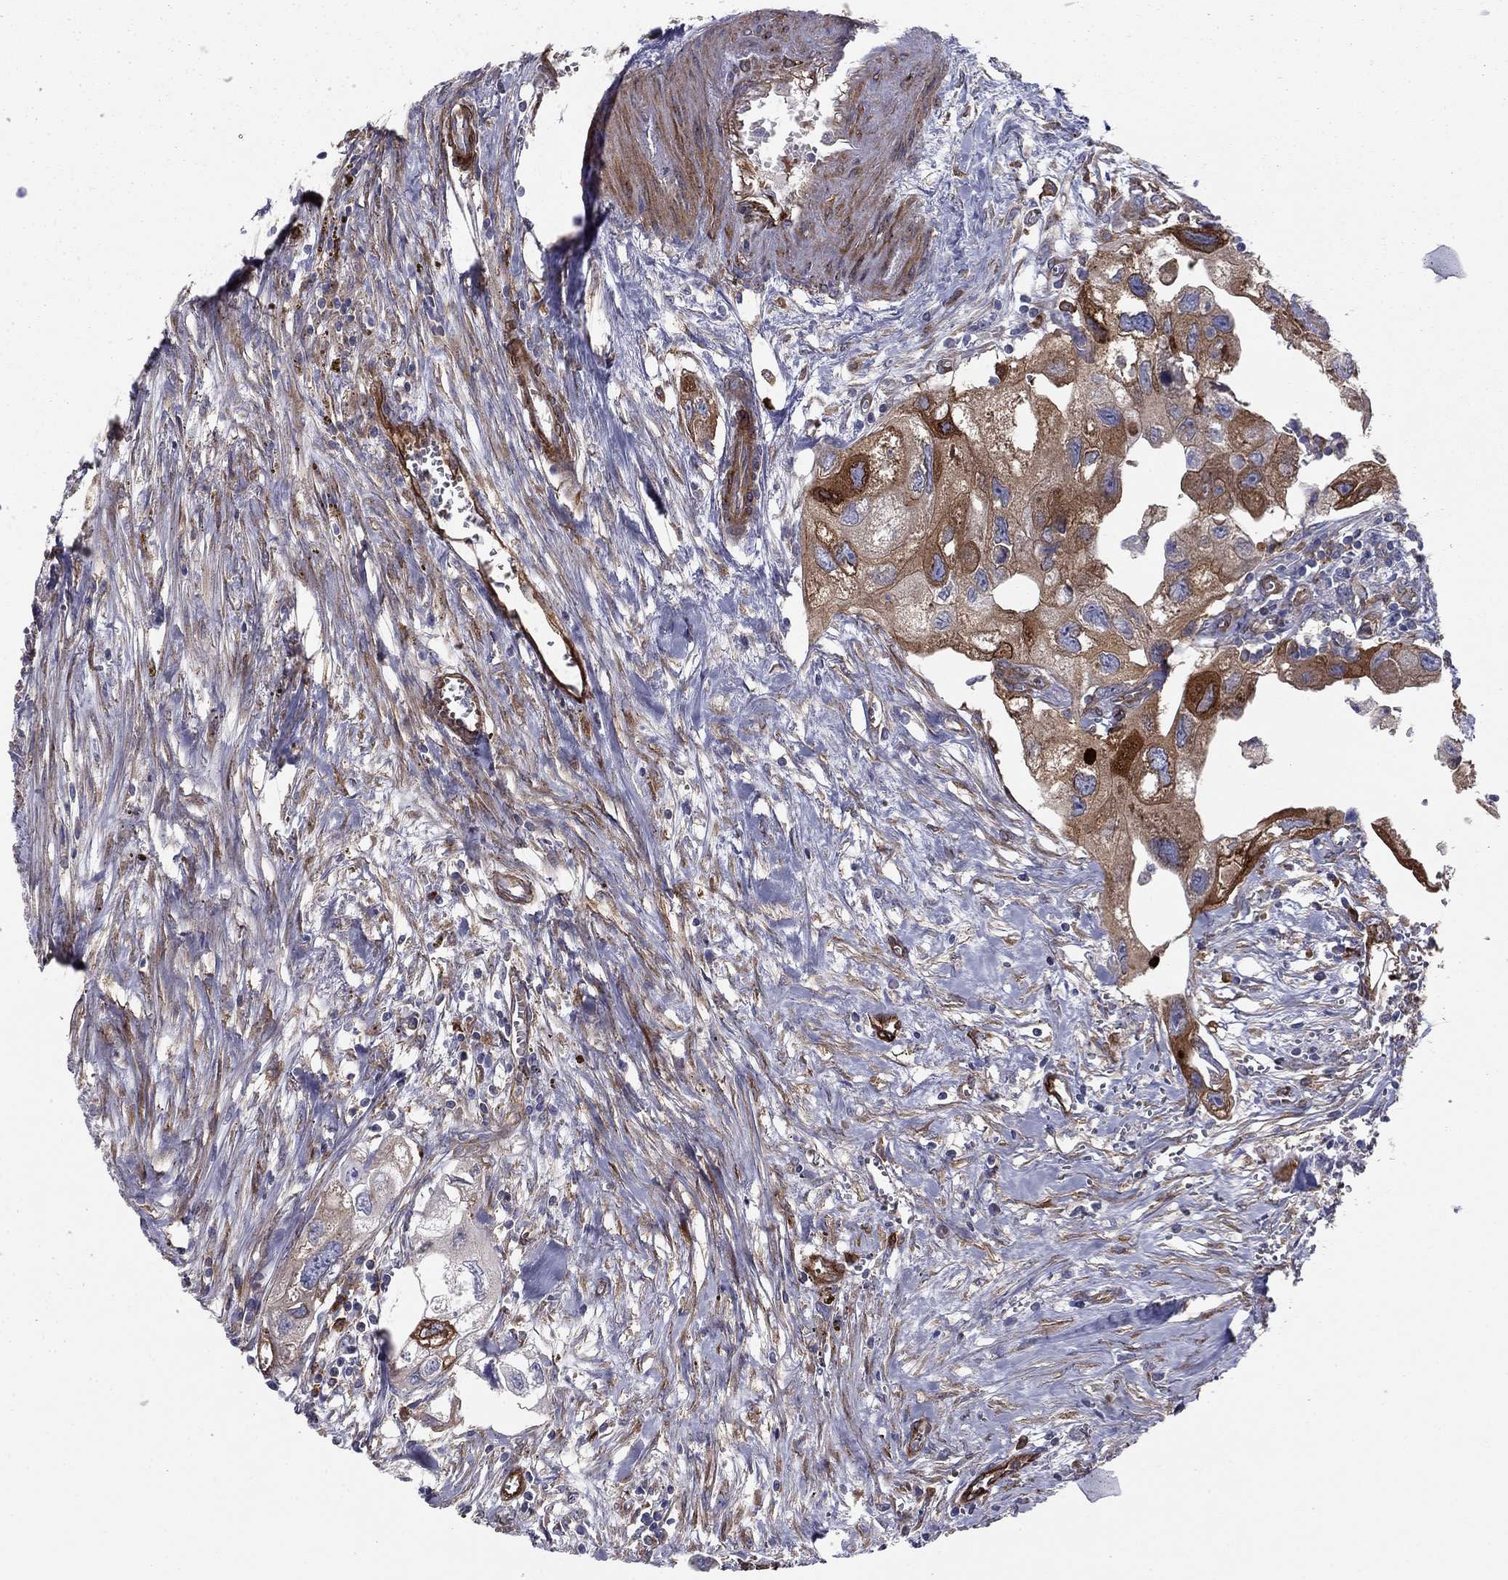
{"staining": {"intensity": "moderate", "quantity": "25%-75%", "location": "cytoplasmic/membranous"}, "tissue": "urothelial cancer", "cell_type": "Tumor cells", "image_type": "cancer", "snomed": [{"axis": "morphology", "description": "Urothelial carcinoma, High grade"}, {"axis": "topography", "description": "Urinary bladder"}], "caption": "Approximately 25%-75% of tumor cells in urothelial cancer reveal moderate cytoplasmic/membranous protein staining as visualized by brown immunohistochemical staining.", "gene": "EHBP1L1", "patient": {"sex": "male", "age": 59}}